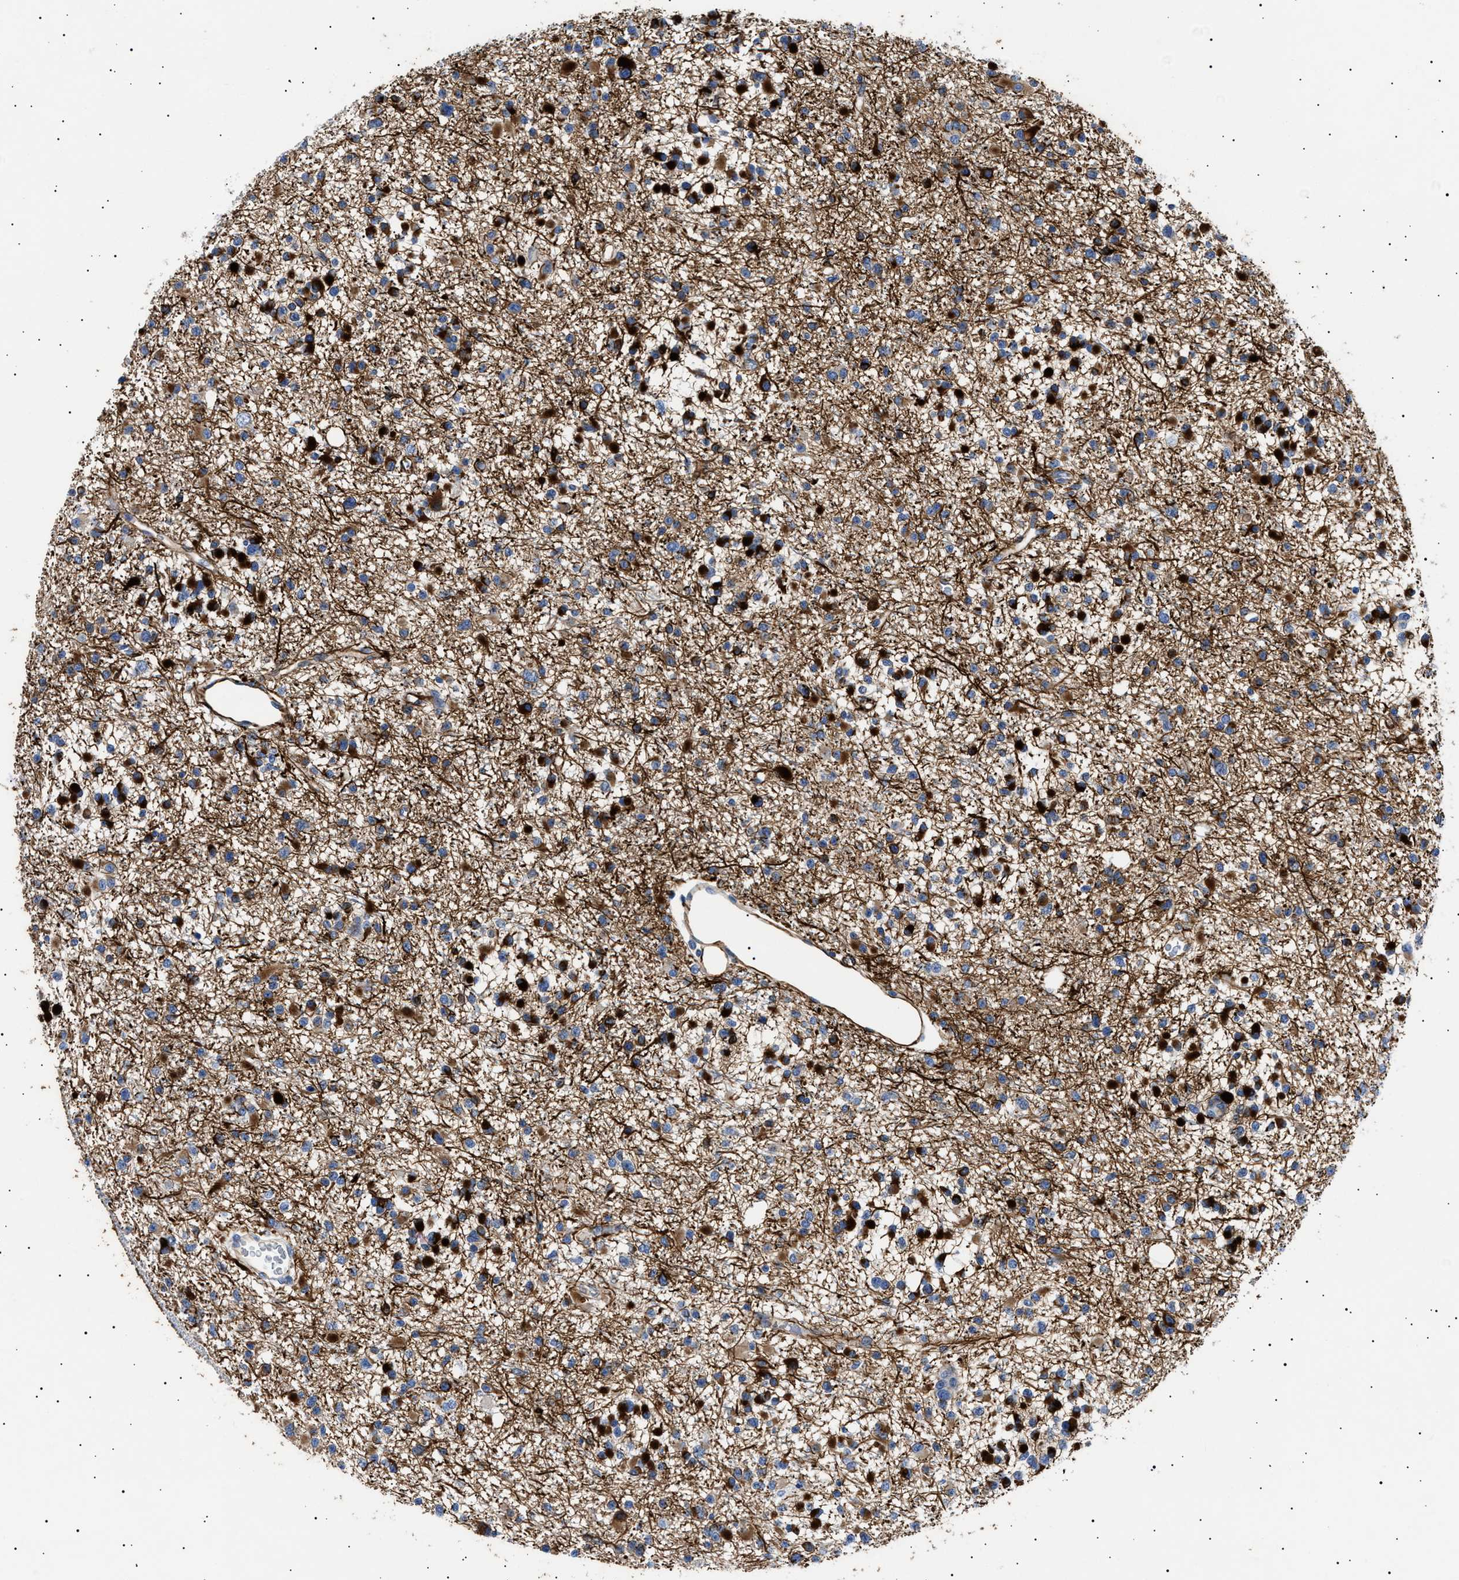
{"staining": {"intensity": "strong", "quantity": "25%-75%", "location": "cytoplasmic/membranous"}, "tissue": "glioma", "cell_type": "Tumor cells", "image_type": "cancer", "snomed": [{"axis": "morphology", "description": "Glioma, malignant, Low grade"}, {"axis": "topography", "description": "Brain"}], "caption": "Malignant glioma (low-grade) tissue reveals strong cytoplasmic/membranous expression in about 25%-75% of tumor cells The staining was performed using DAB (3,3'-diaminobenzidine), with brown indicating positive protein expression. Nuclei are stained blue with hematoxylin.", "gene": "OLFML2A", "patient": {"sex": "female", "age": 22}}